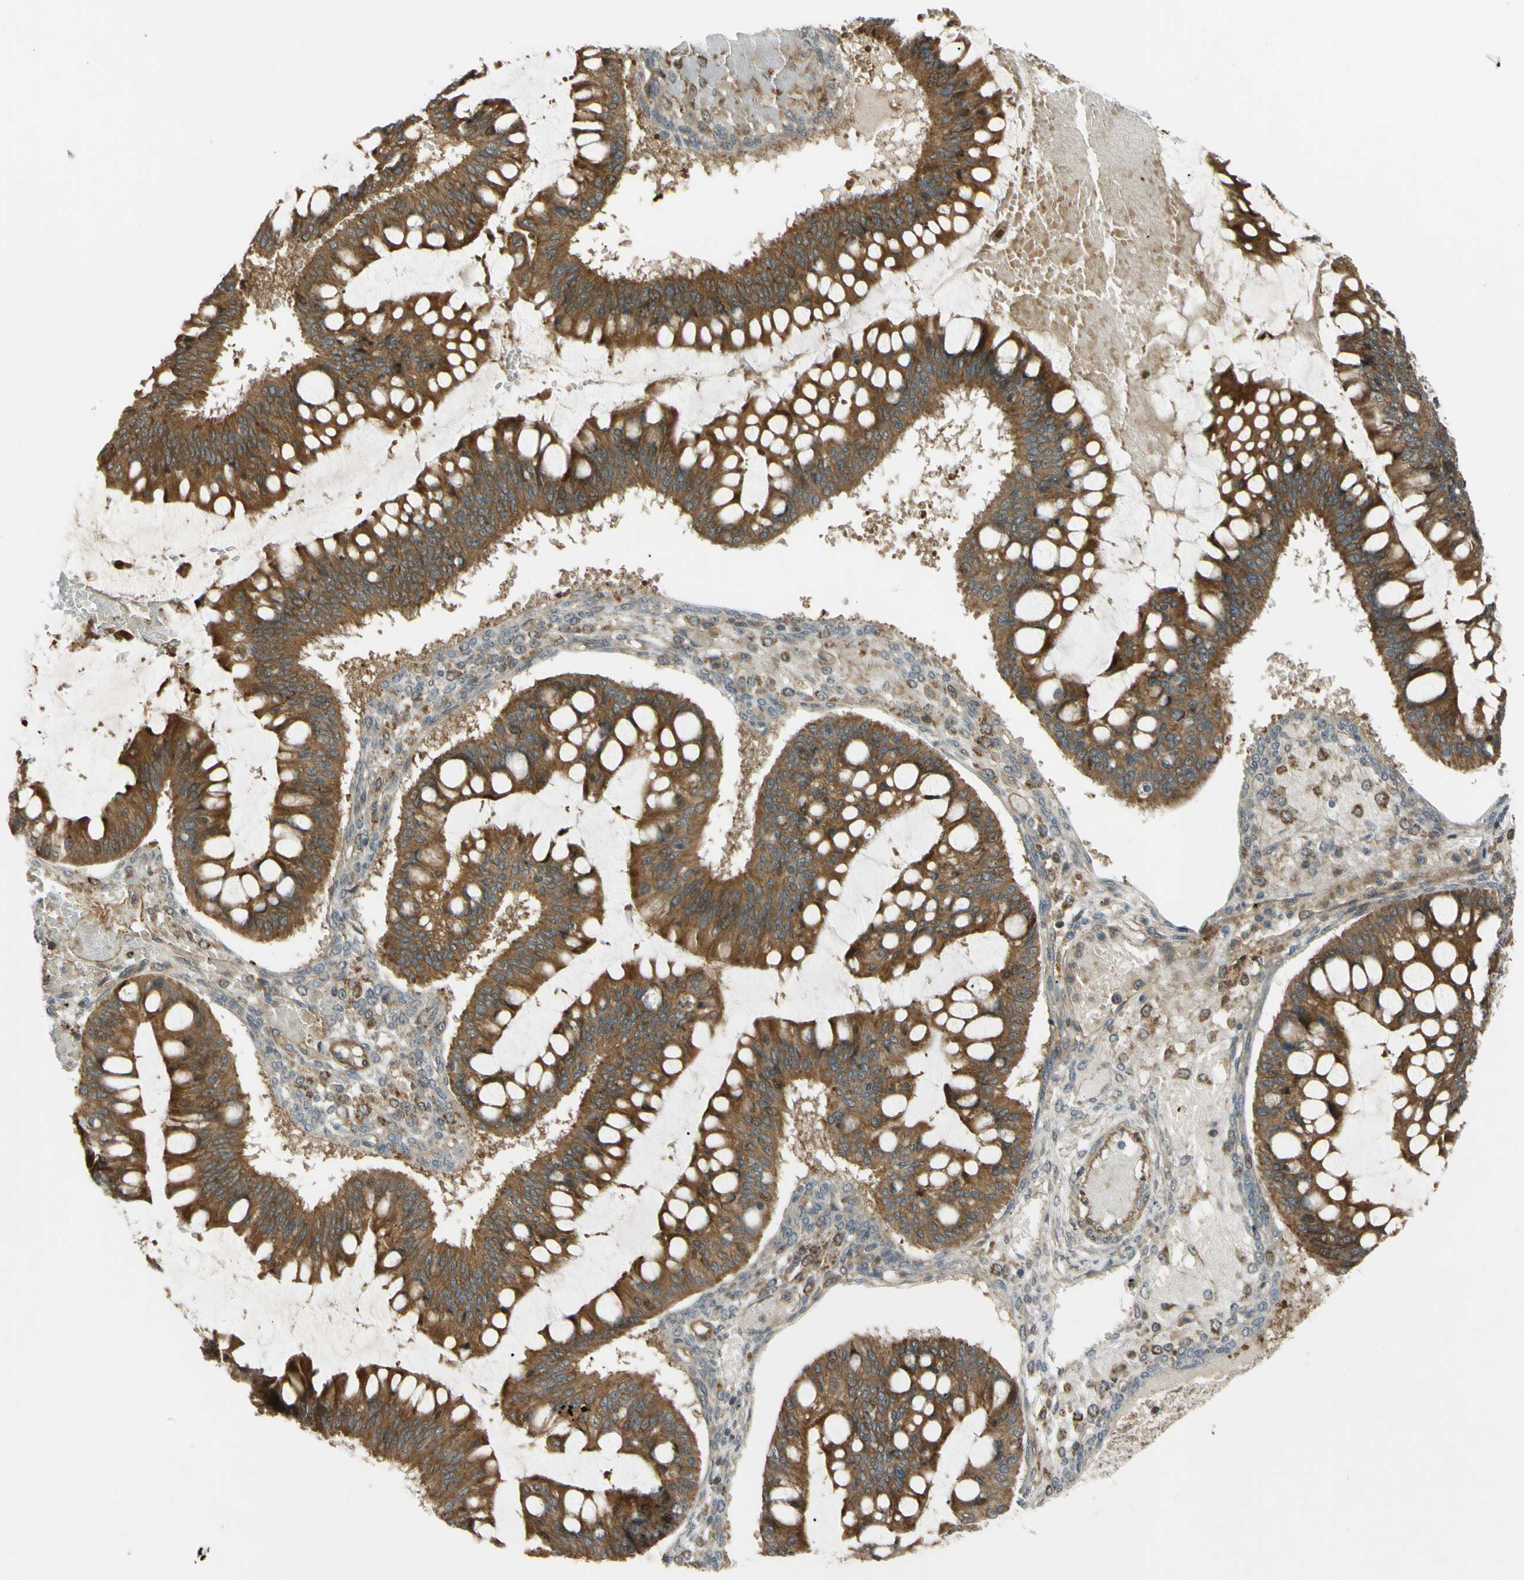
{"staining": {"intensity": "moderate", "quantity": ">75%", "location": "cytoplasmic/membranous"}, "tissue": "ovarian cancer", "cell_type": "Tumor cells", "image_type": "cancer", "snomed": [{"axis": "morphology", "description": "Cystadenocarcinoma, mucinous, NOS"}, {"axis": "topography", "description": "Ovary"}], "caption": "Immunohistochemical staining of ovarian cancer demonstrates medium levels of moderate cytoplasmic/membranous staining in approximately >75% of tumor cells. (DAB IHC with brightfield microscopy, high magnification).", "gene": "FLII", "patient": {"sex": "female", "age": 73}}